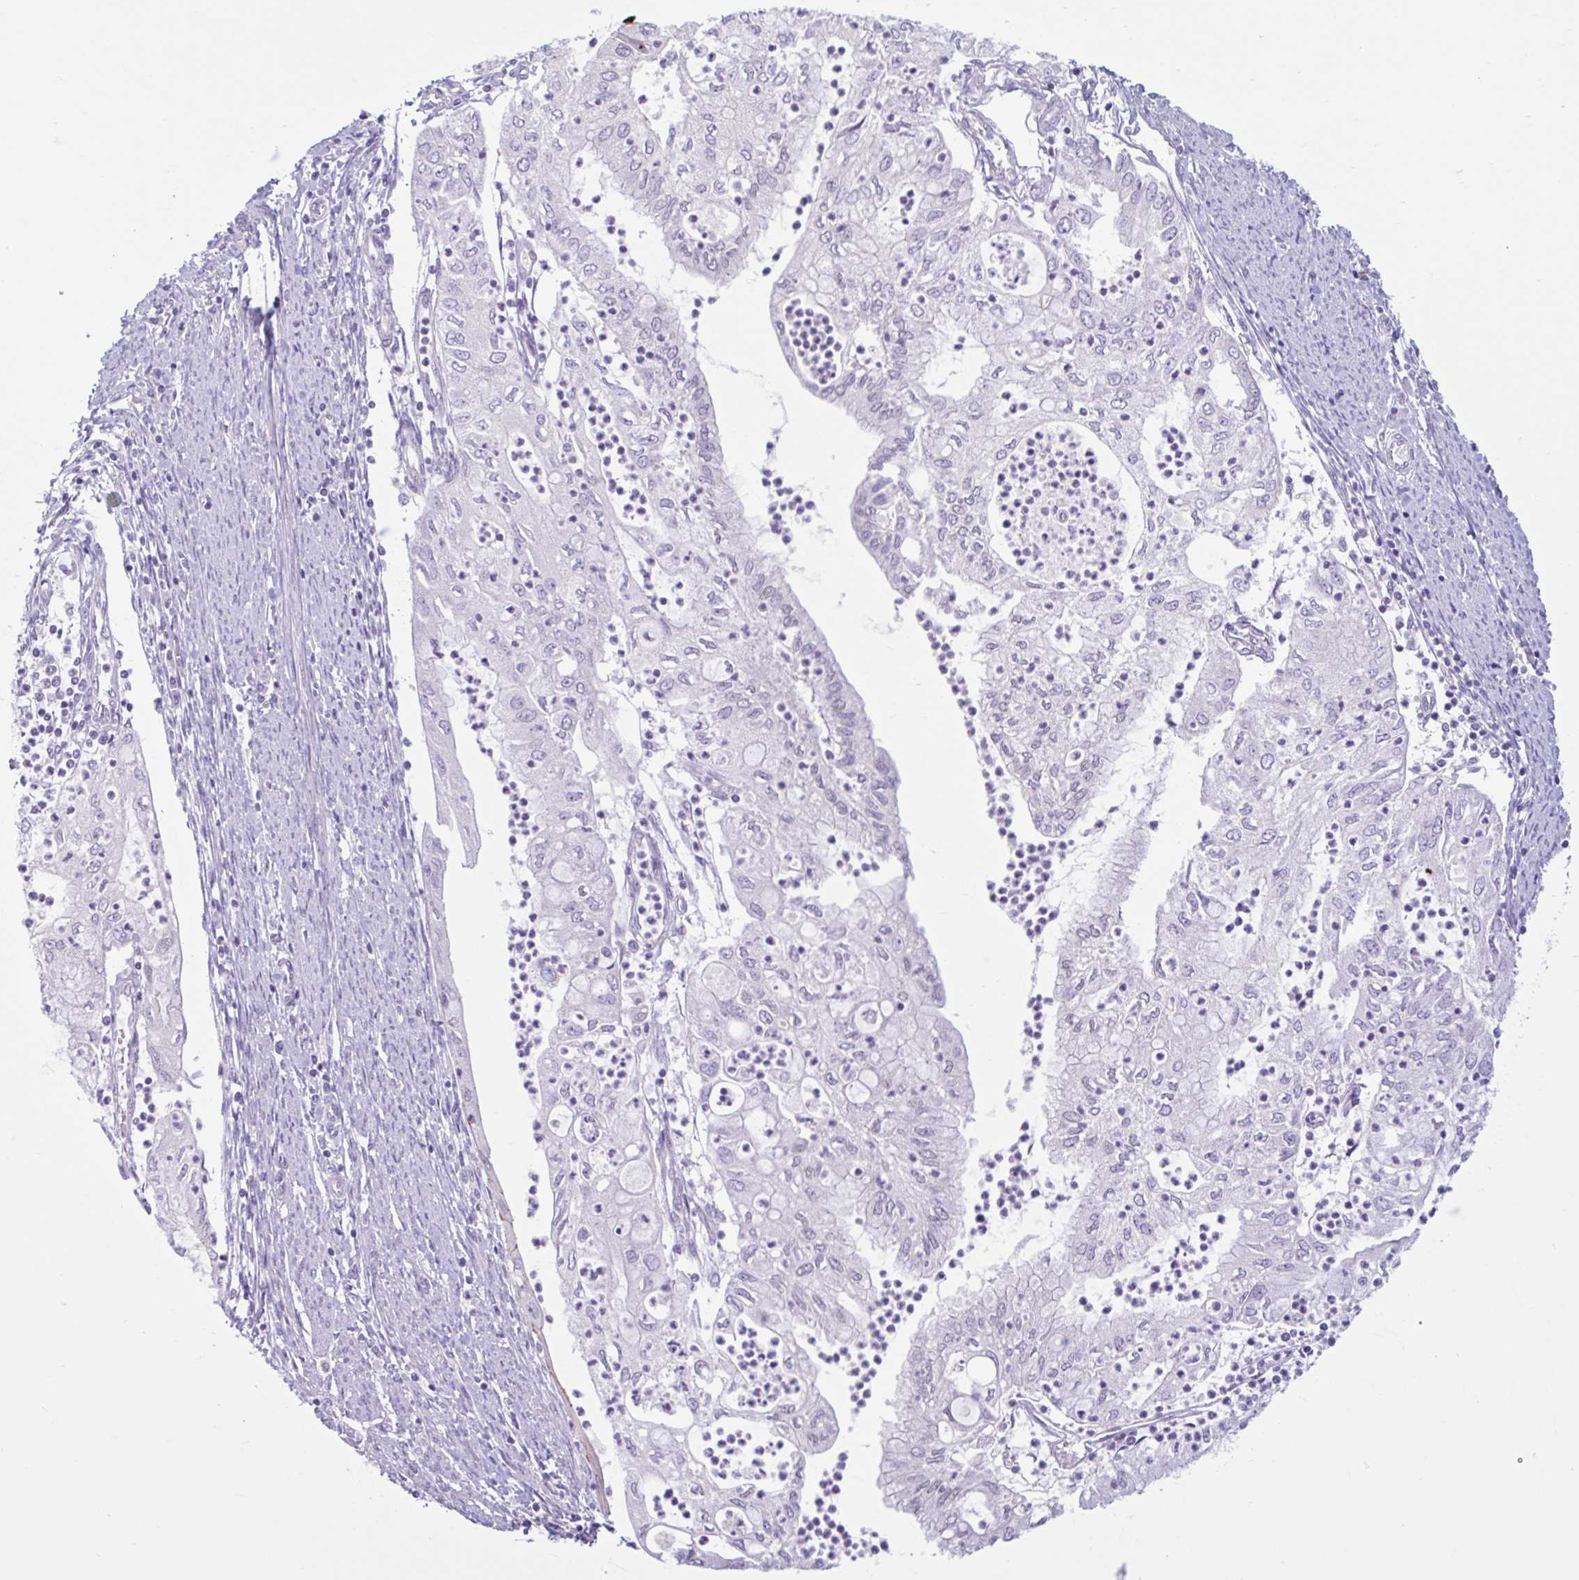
{"staining": {"intensity": "negative", "quantity": "none", "location": "none"}, "tissue": "endometrial cancer", "cell_type": "Tumor cells", "image_type": "cancer", "snomed": [{"axis": "morphology", "description": "Adenocarcinoma, NOS"}, {"axis": "topography", "description": "Endometrium"}], "caption": "High magnification brightfield microscopy of adenocarcinoma (endometrial) stained with DAB (3,3'-diaminobenzidine) (brown) and counterstained with hematoxylin (blue): tumor cells show no significant staining.", "gene": "CDH19", "patient": {"sex": "female", "age": 75}}